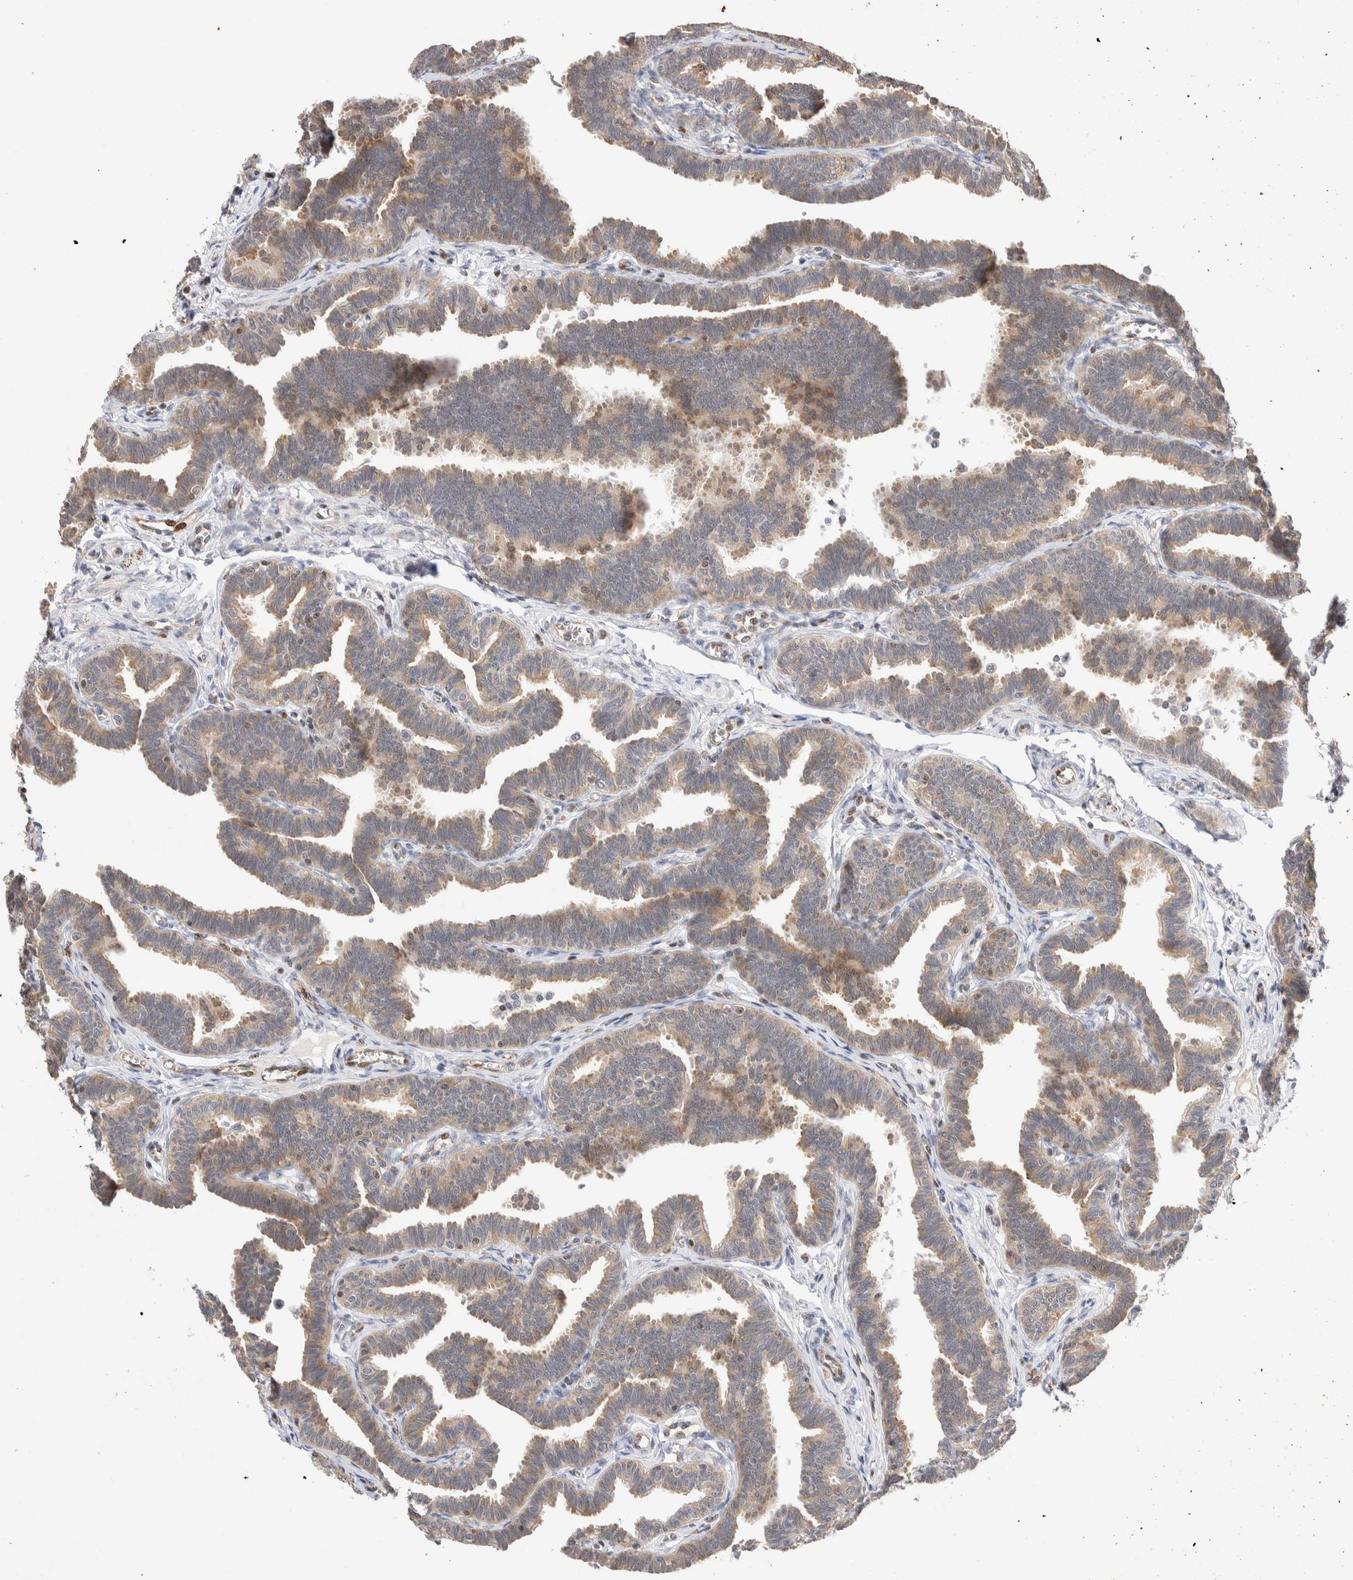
{"staining": {"intensity": "weak", "quantity": "25%-75%", "location": "cytoplasmic/membranous"}, "tissue": "fallopian tube", "cell_type": "Glandular cells", "image_type": "normal", "snomed": [{"axis": "morphology", "description": "Normal tissue, NOS"}, {"axis": "topography", "description": "Fallopian tube"}, {"axis": "topography", "description": "Ovary"}], "caption": "Brown immunohistochemical staining in benign human fallopian tube reveals weak cytoplasmic/membranous expression in approximately 25%-75% of glandular cells.", "gene": "NSMAF", "patient": {"sex": "female", "age": 23}}